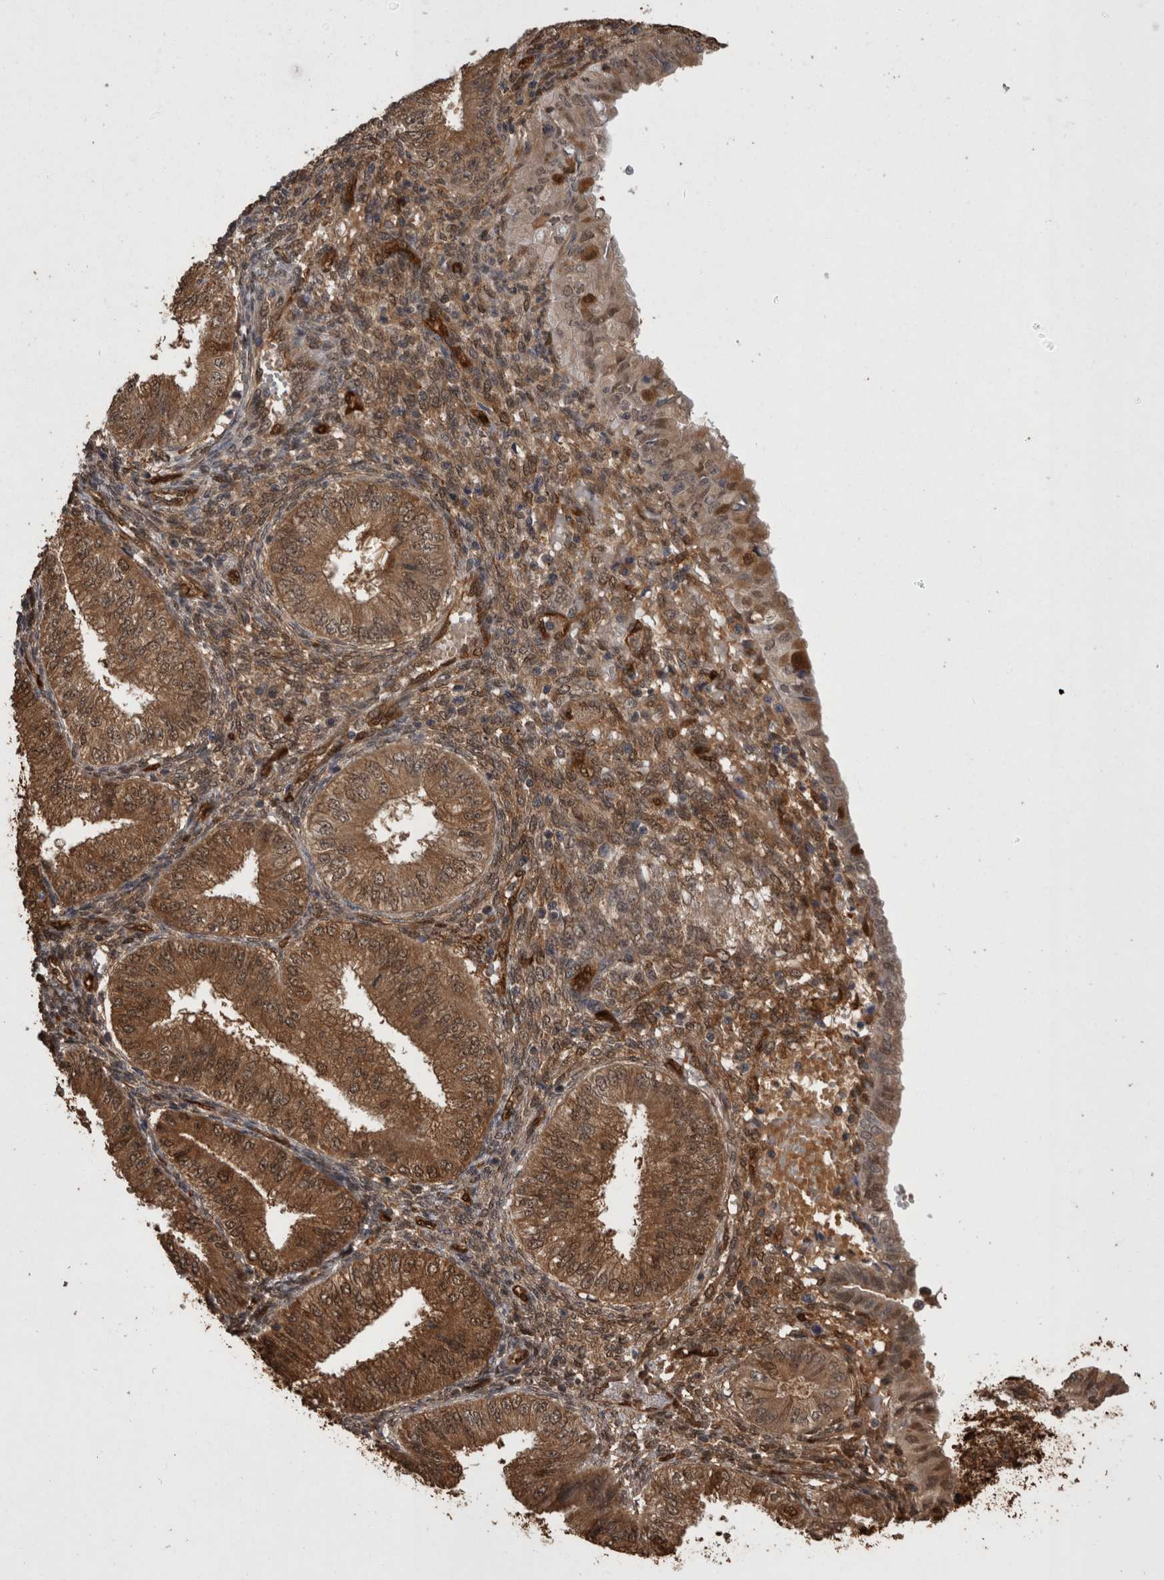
{"staining": {"intensity": "strong", "quantity": ">75%", "location": "cytoplasmic/membranous,nuclear"}, "tissue": "endometrial cancer", "cell_type": "Tumor cells", "image_type": "cancer", "snomed": [{"axis": "morphology", "description": "Normal tissue, NOS"}, {"axis": "morphology", "description": "Adenocarcinoma, NOS"}, {"axis": "topography", "description": "Endometrium"}], "caption": "This is a histology image of immunohistochemistry (IHC) staining of endometrial cancer (adenocarcinoma), which shows strong staining in the cytoplasmic/membranous and nuclear of tumor cells.", "gene": "LXN", "patient": {"sex": "female", "age": 53}}